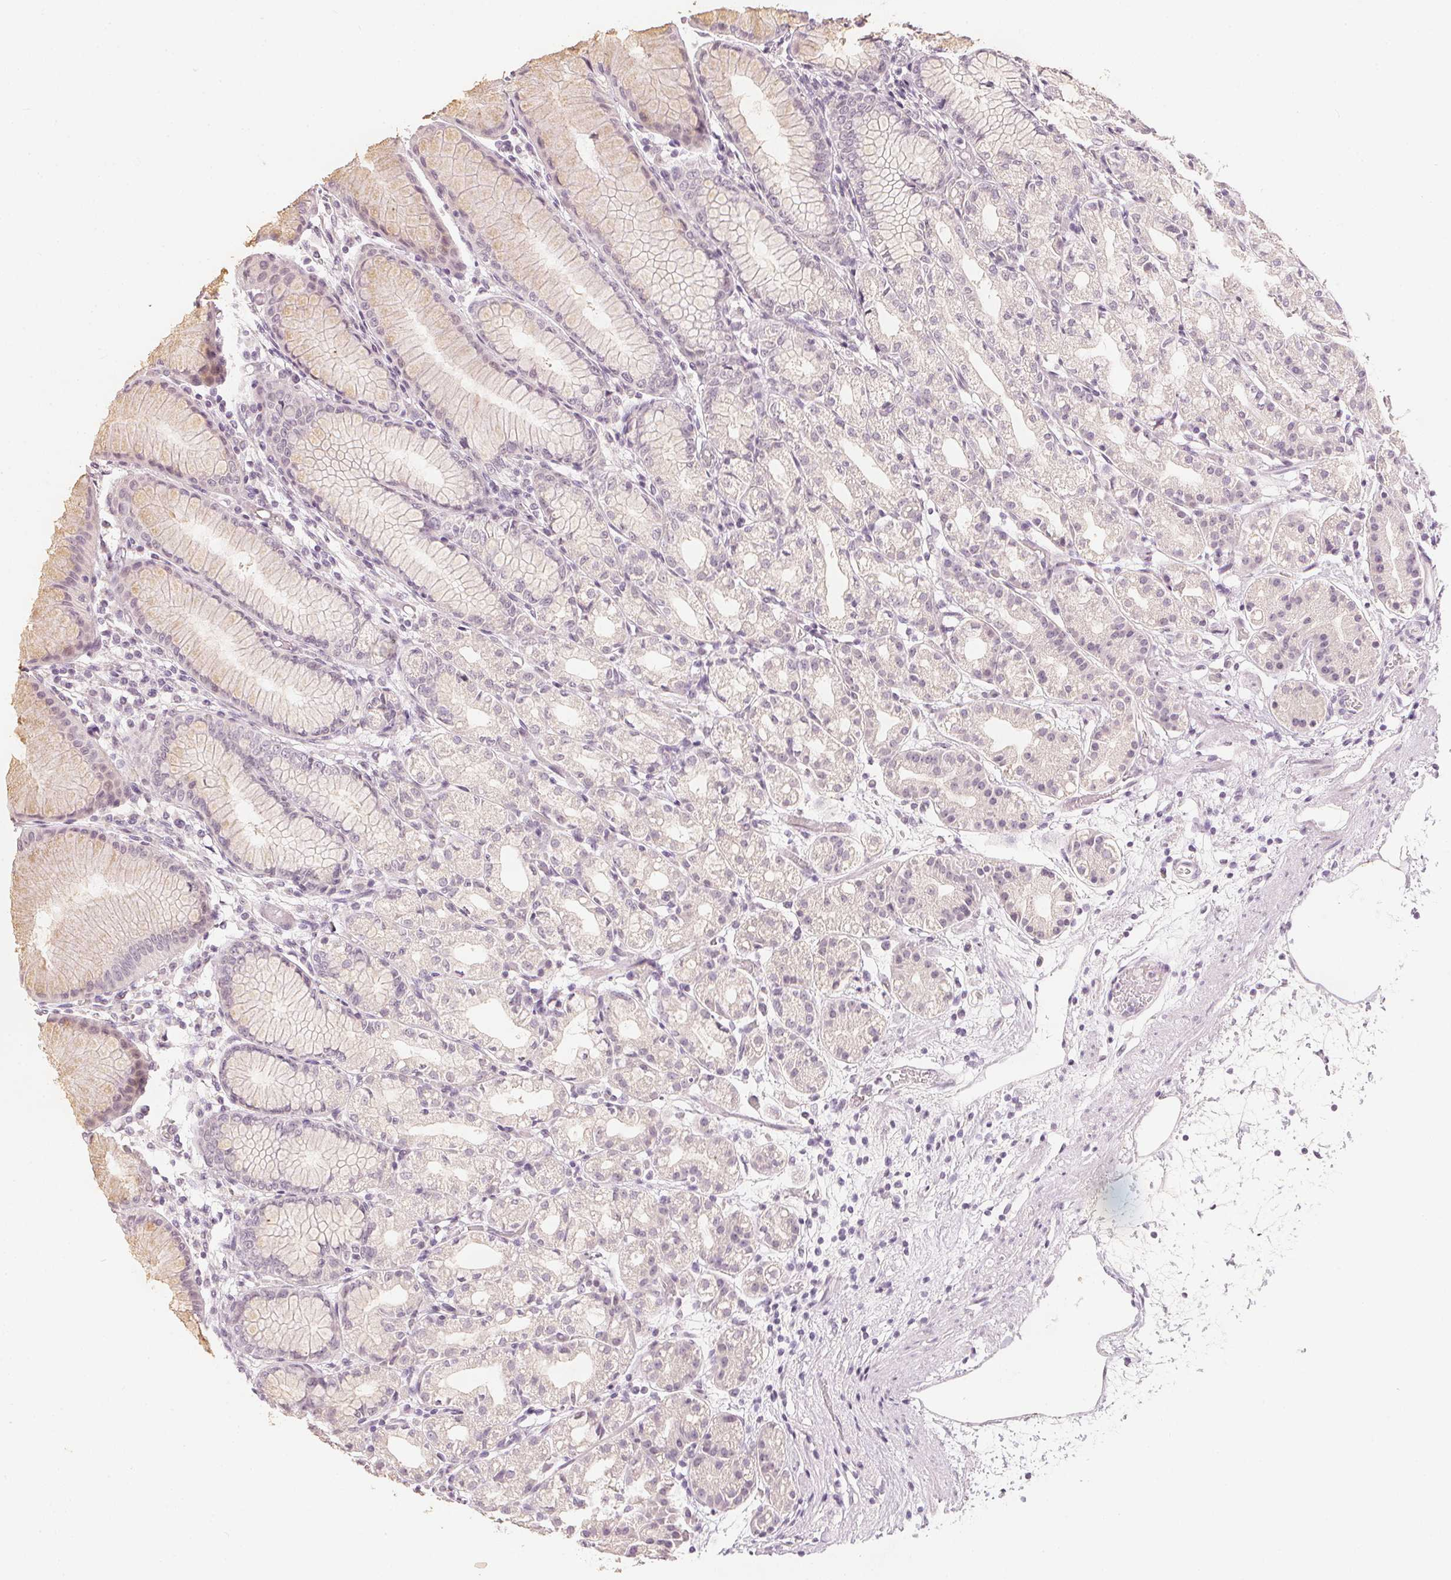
{"staining": {"intensity": "moderate", "quantity": "<25%", "location": "cytoplasmic/membranous"}, "tissue": "stomach", "cell_type": "Glandular cells", "image_type": "normal", "snomed": [{"axis": "morphology", "description": "Normal tissue, NOS"}, {"axis": "topography", "description": "Stomach"}], "caption": "A brown stain labels moderate cytoplasmic/membranous staining of a protein in glandular cells of normal stomach. (brown staining indicates protein expression, while blue staining denotes nuclei).", "gene": "CALB1", "patient": {"sex": "female", "age": 57}}